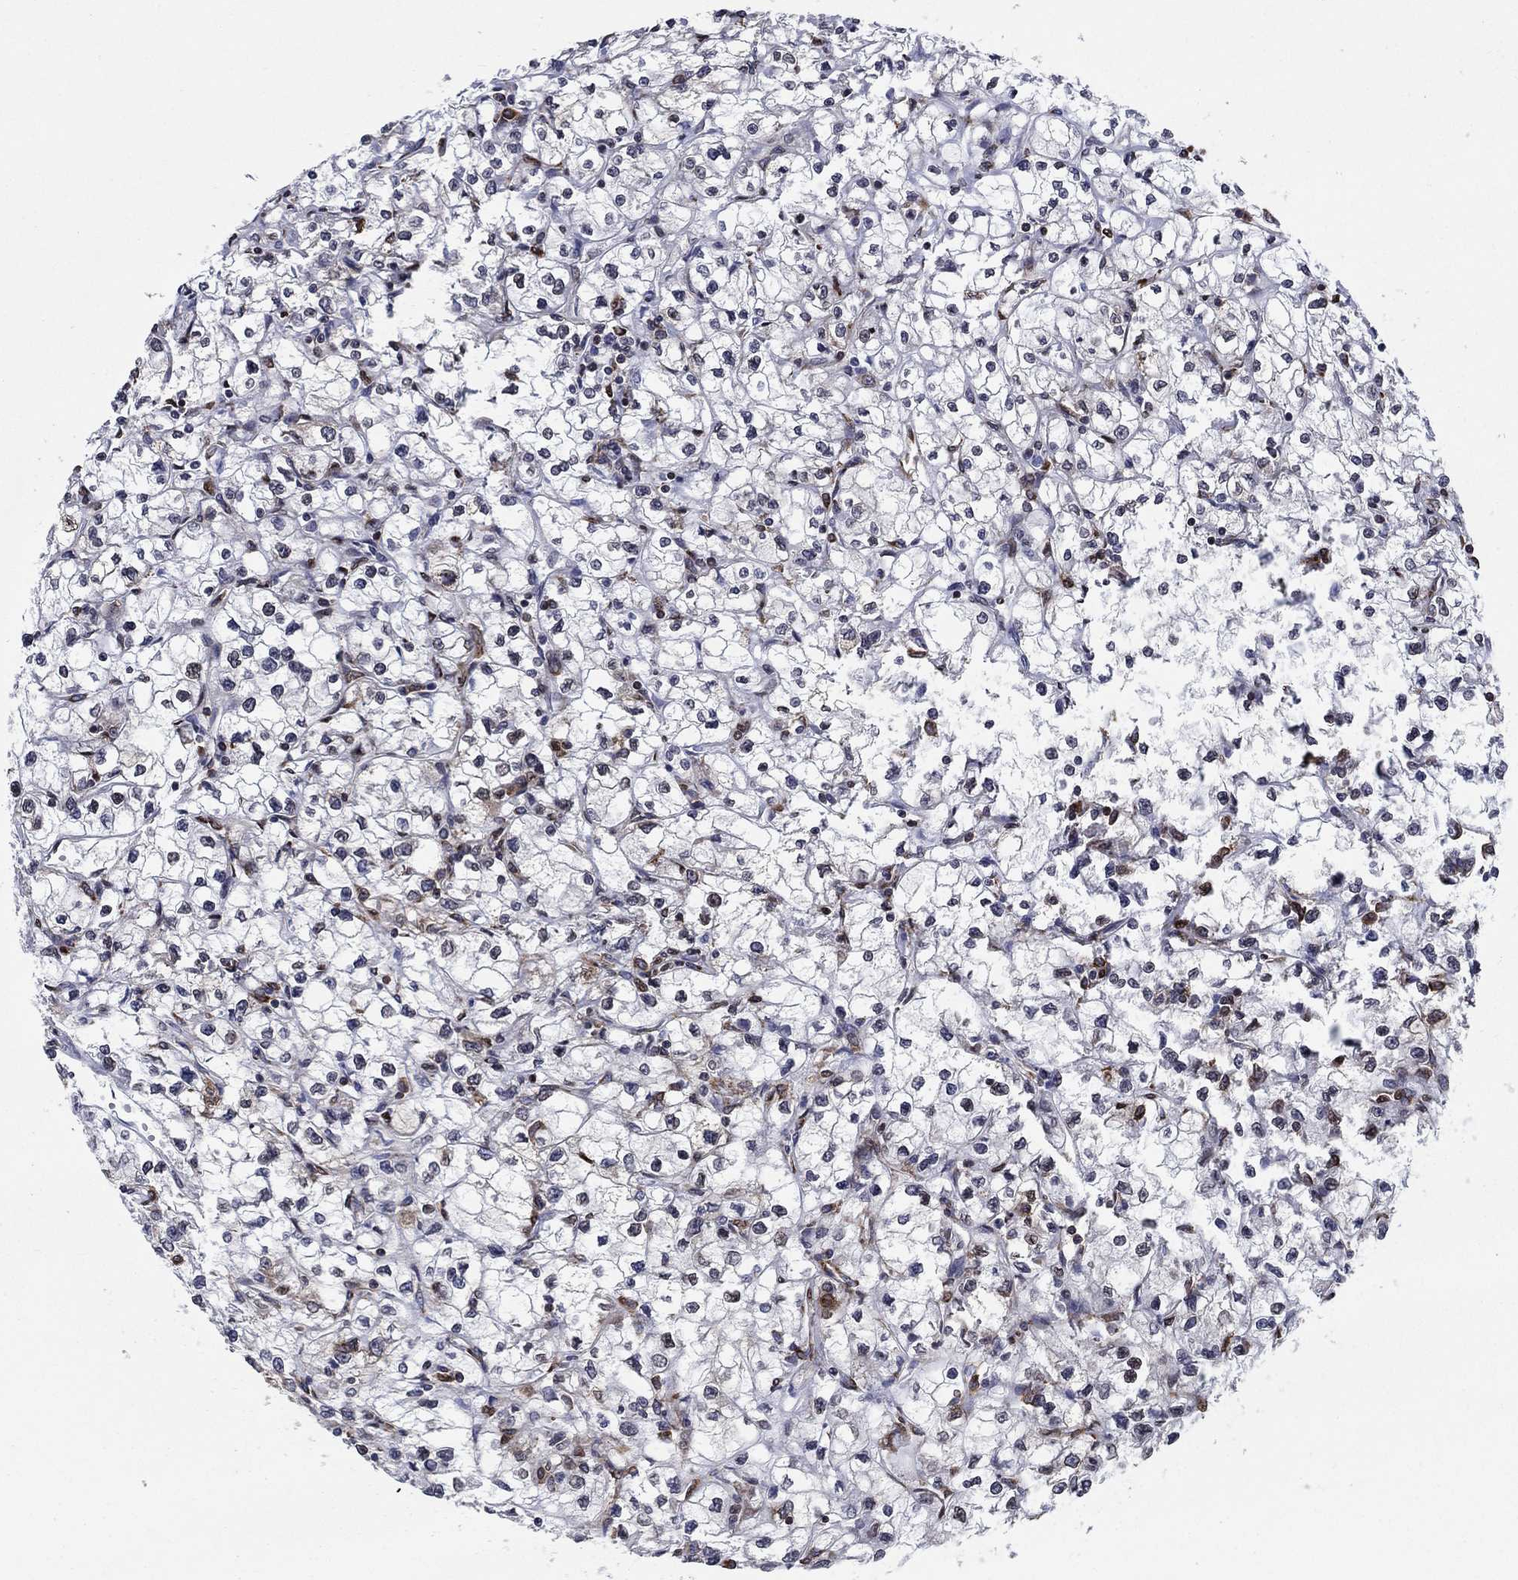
{"staining": {"intensity": "negative", "quantity": "none", "location": "none"}, "tissue": "renal cancer", "cell_type": "Tumor cells", "image_type": "cancer", "snomed": [{"axis": "morphology", "description": "Adenocarcinoma, NOS"}, {"axis": "topography", "description": "Kidney"}], "caption": "The immunohistochemistry (IHC) micrograph has no significant staining in tumor cells of adenocarcinoma (renal) tissue.", "gene": "YBX1", "patient": {"sex": "male", "age": 67}}